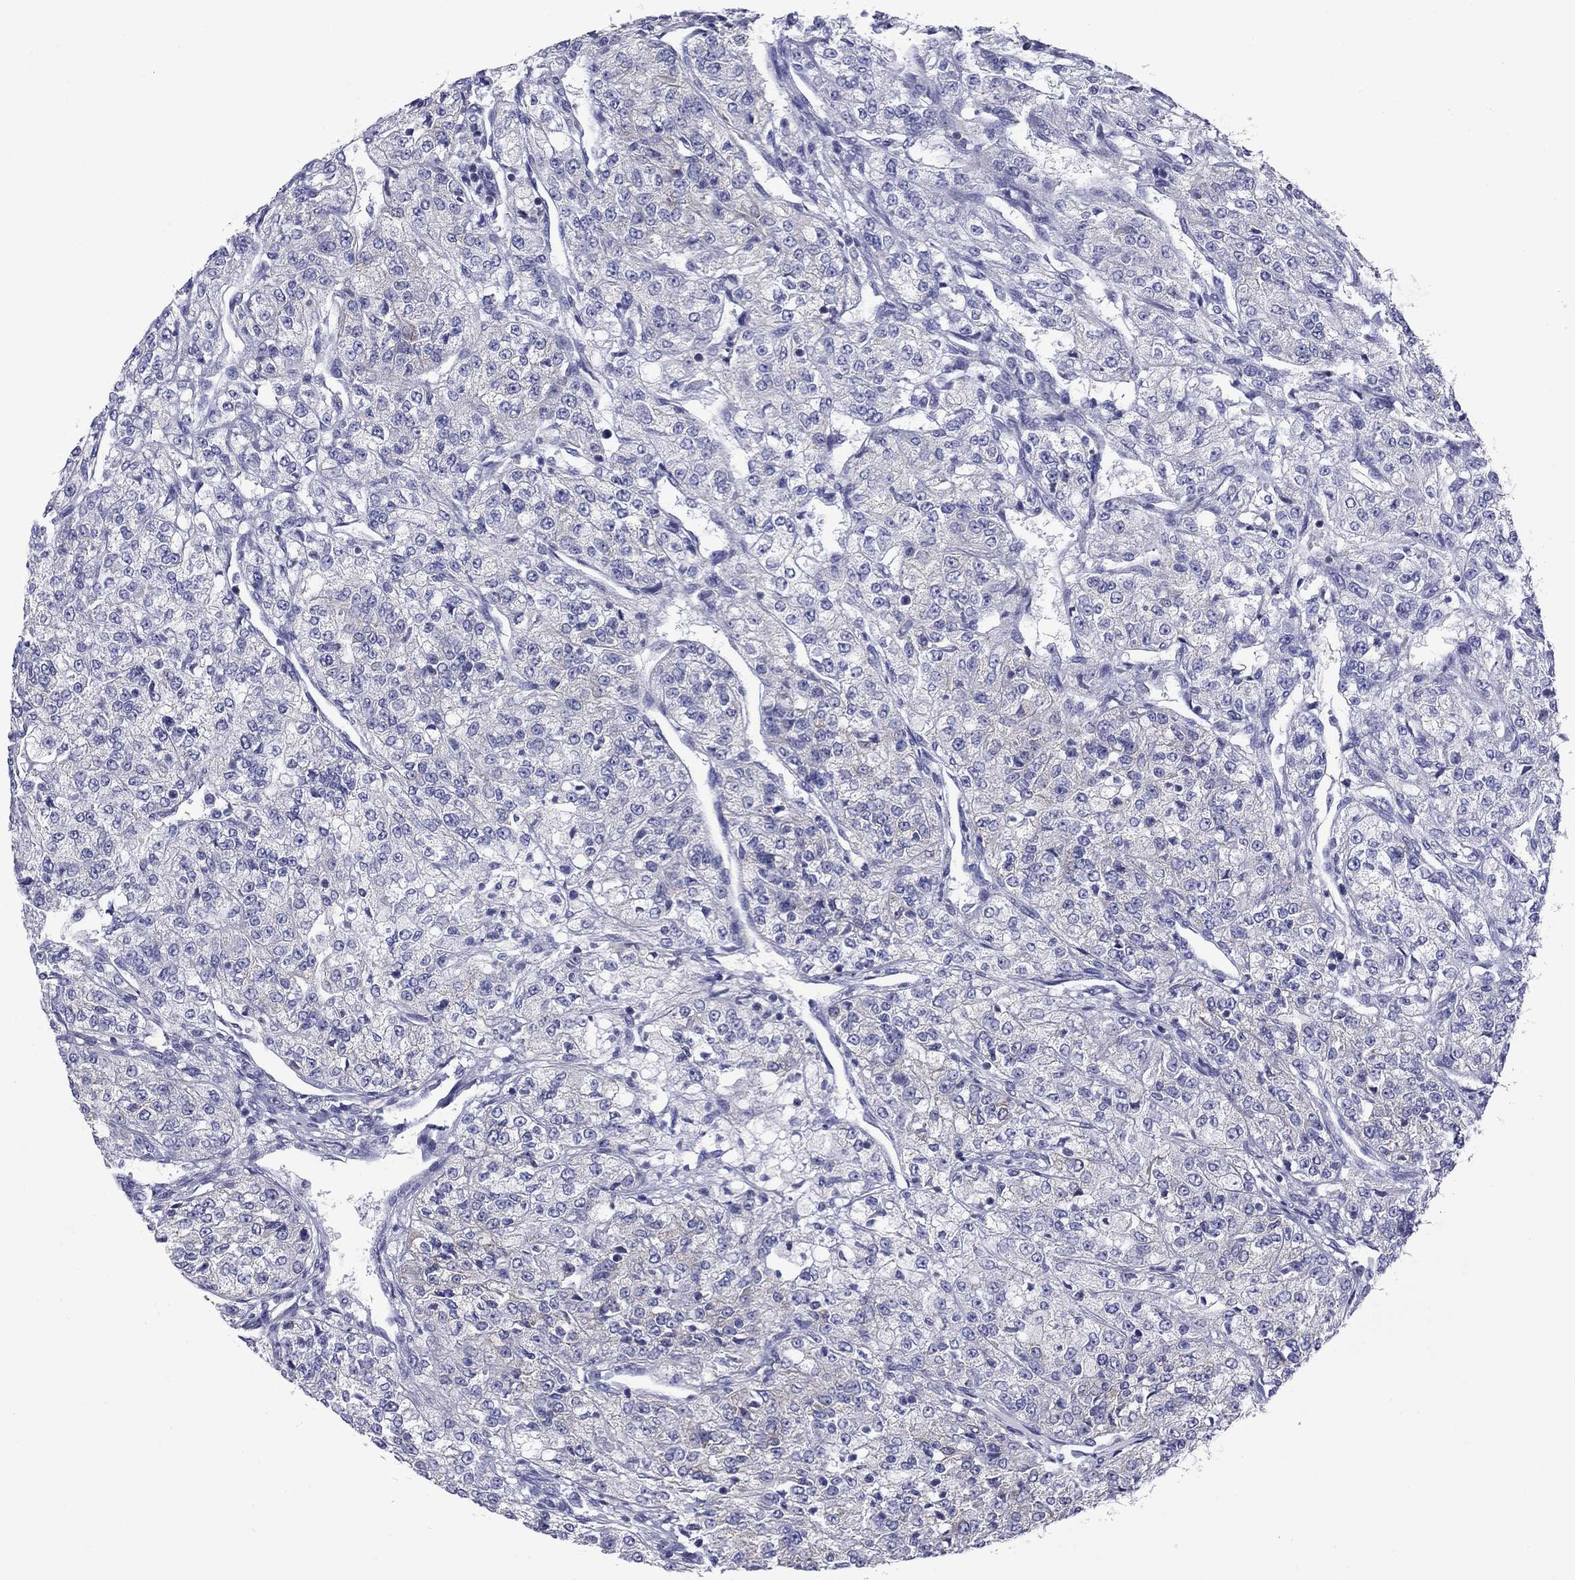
{"staining": {"intensity": "weak", "quantity": "<25%", "location": "cytoplasmic/membranous"}, "tissue": "renal cancer", "cell_type": "Tumor cells", "image_type": "cancer", "snomed": [{"axis": "morphology", "description": "Adenocarcinoma, NOS"}, {"axis": "topography", "description": "Kidney"}], "caption": "This is an immunohistochemistry image of renal cancer (adenocarcinoma). There is no staining in tumor cells.", "gene": "ACADSB", "patient": {"sex": "female", "age": 63}}